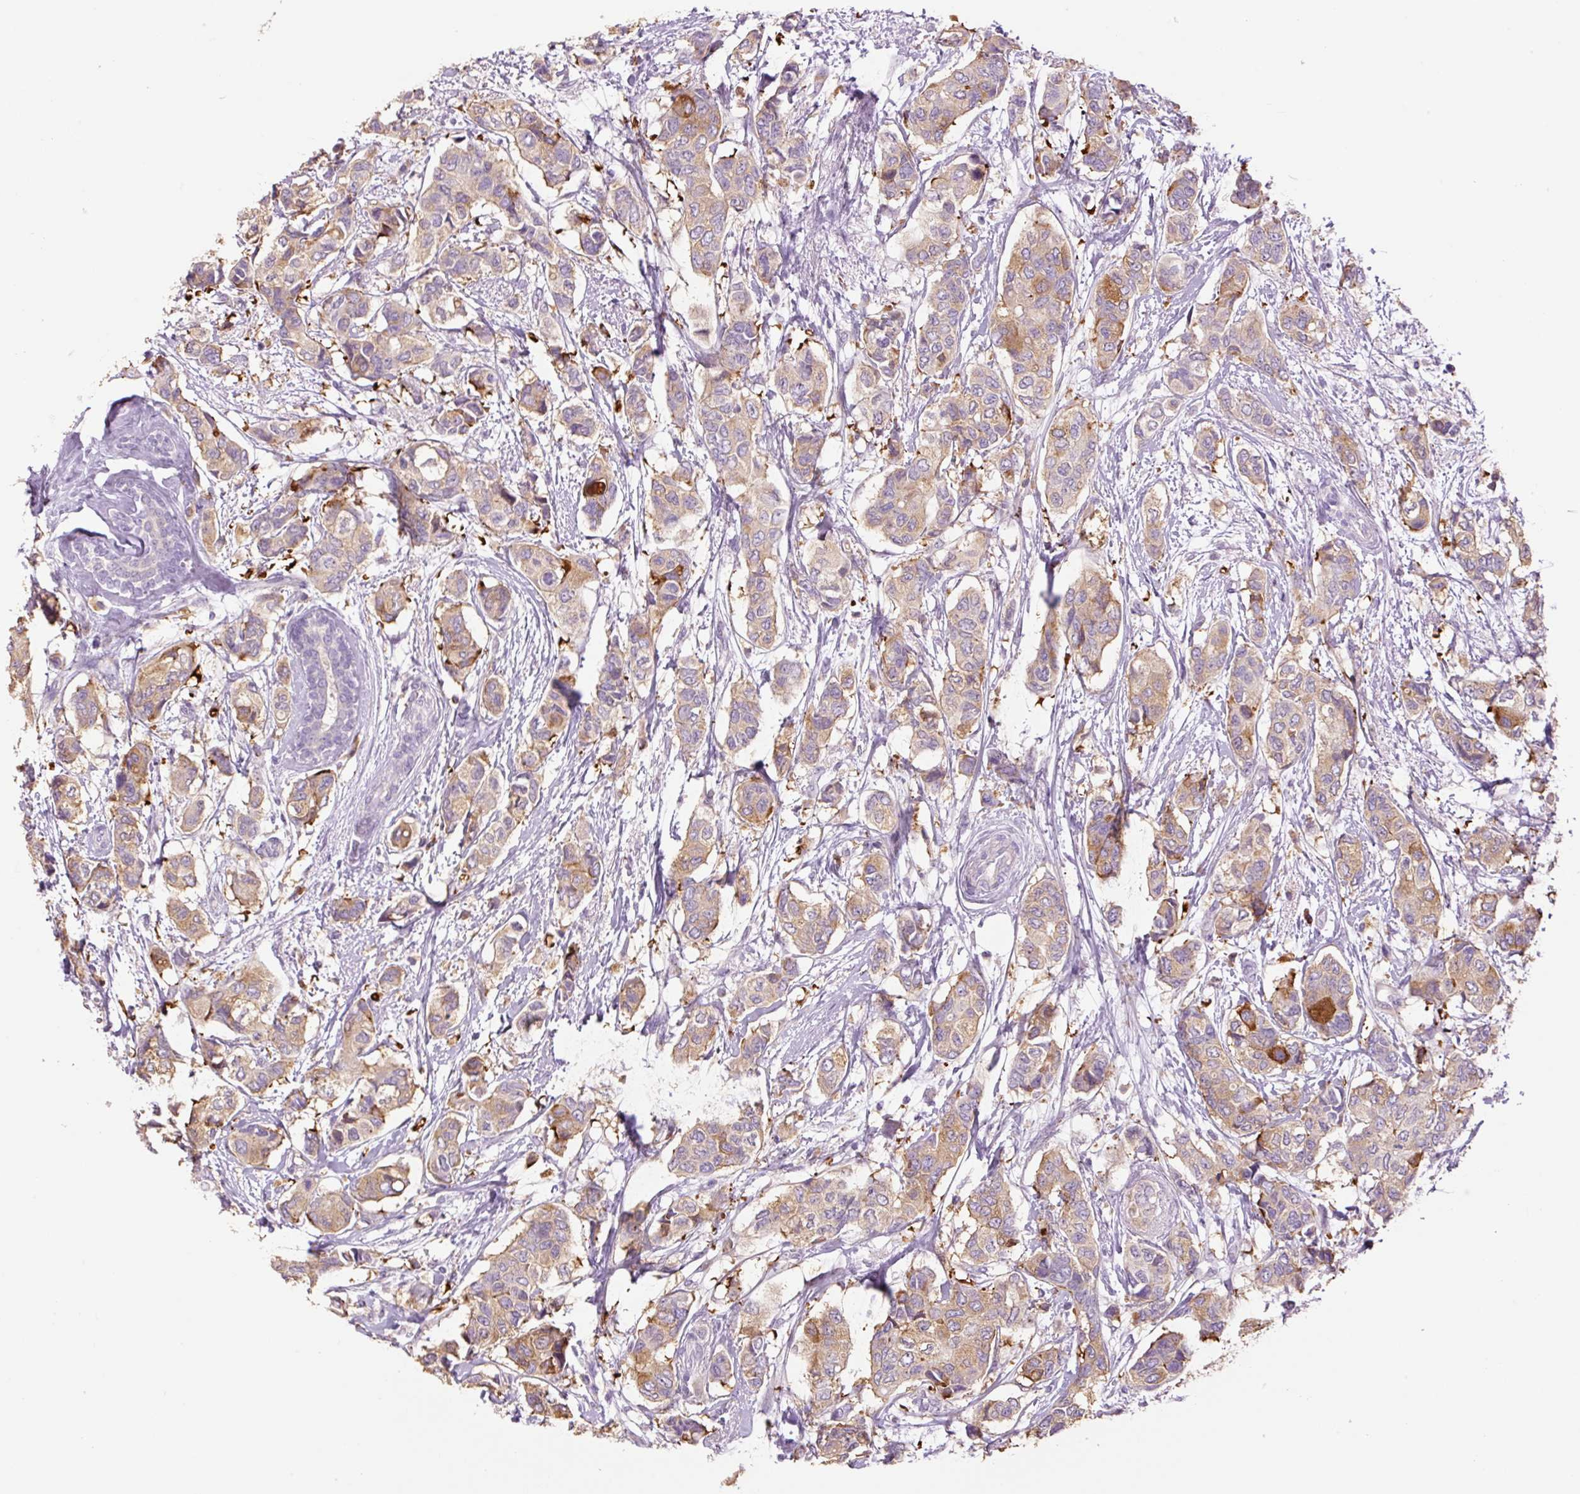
{"staining": {"intensity": "moderate", "quantity": ">75%", "location": "cytoplasmic/membranous"}, "tissue": "breast cancer", "cell_type": "Tumor cells", "image_type": "cancer", "snomed": [{"axis": "morphology", "description": "Lobular carcinoma"}, {"axis": "topography", "description": "Breast"}], "caption": "Human lobular carcinoma (breast) stained with a brown dye demonstrates moderate cytoplasmic/membranous positive staining in approximately >75% of tumor cells.", "gene": "HAX1", "patient": {"sex": "female", "age": 51}}